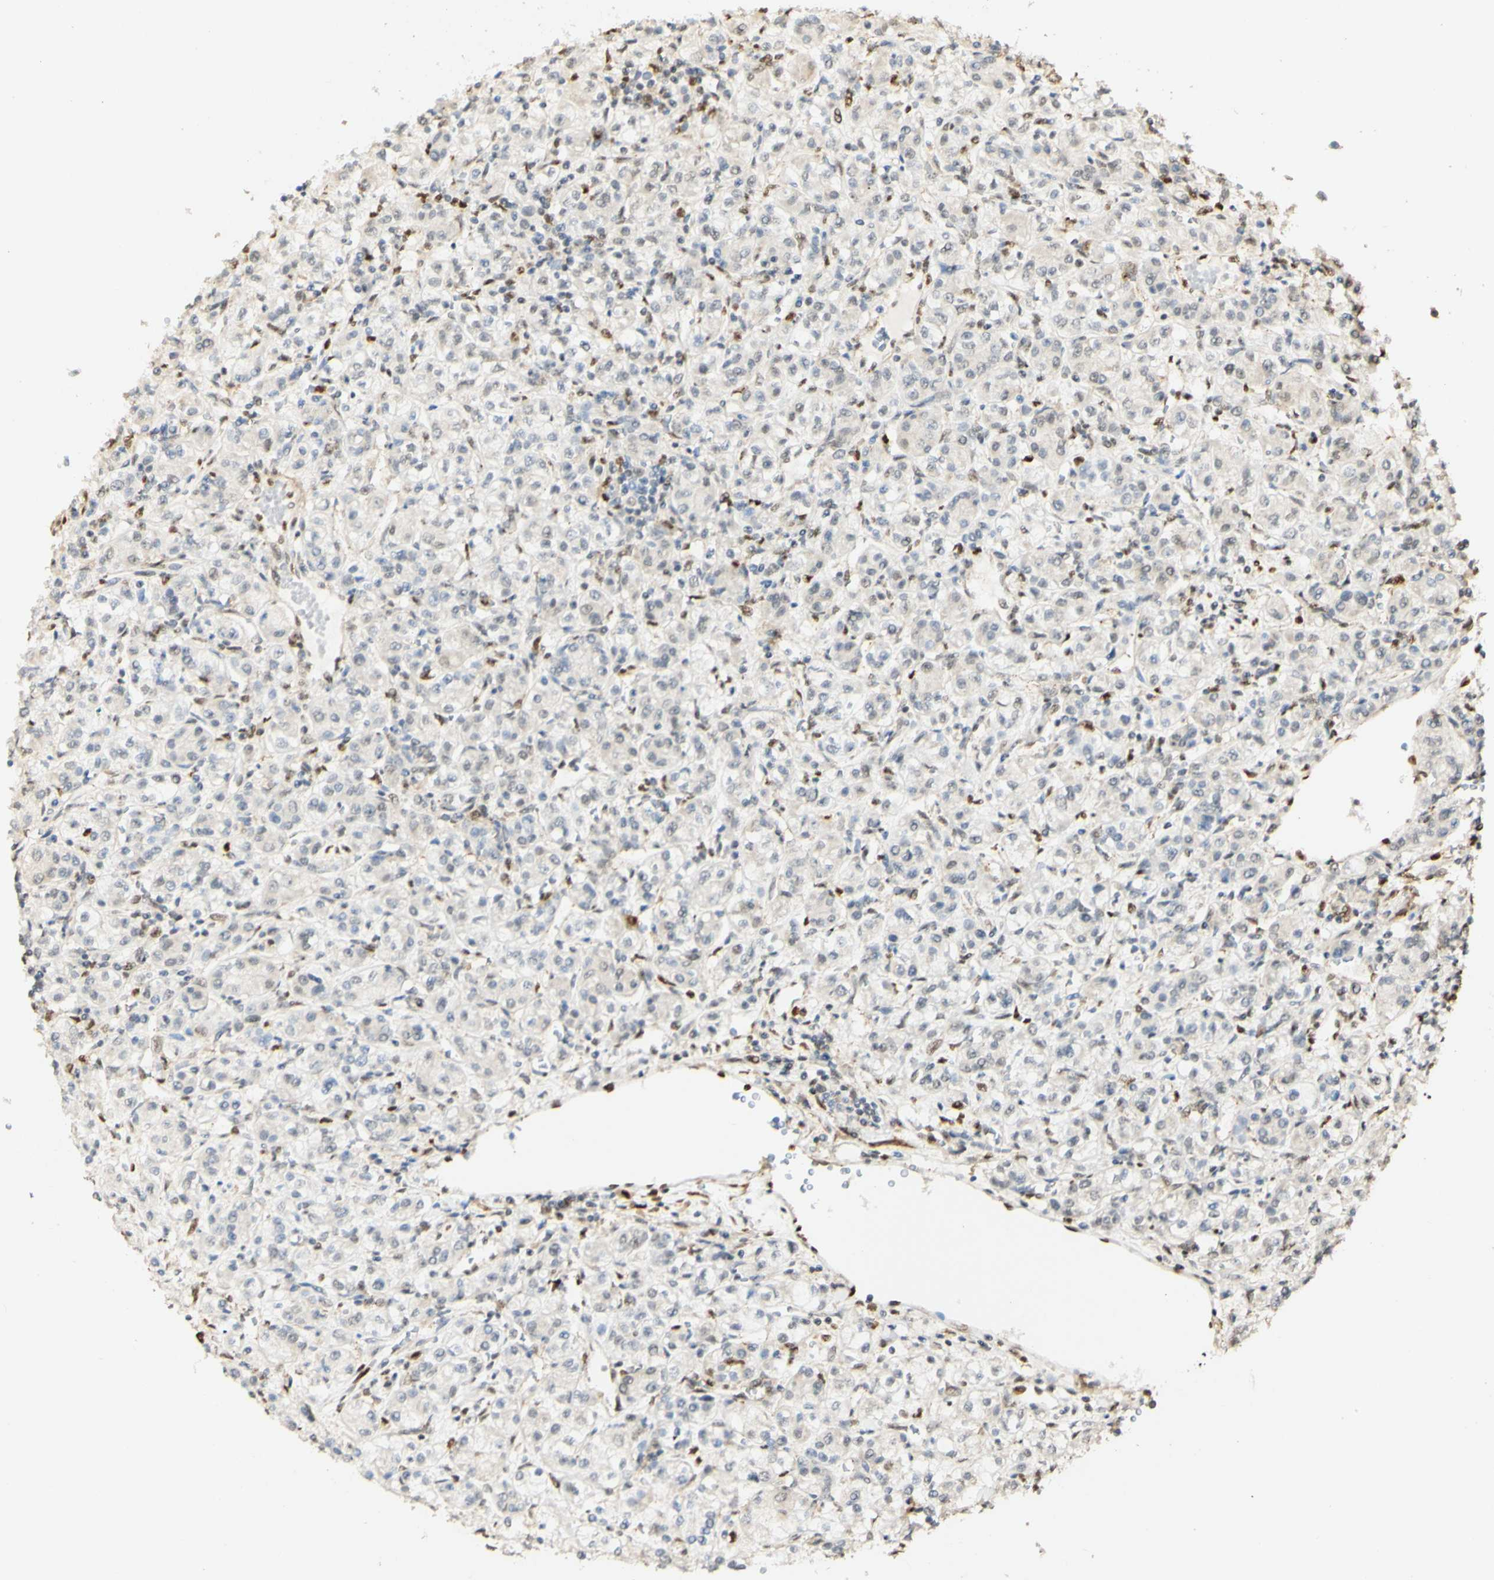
{"staining": {"intensity": "negative", "quantity": "none", "location": "none"}, "tissue": "renal cancer", "cell_type": "Tumor cells", "image_type": "cancer", "snomed": [{"axis": "morphology", "description": "Adenocarcinoma, NOS"}, {"axis": "topography", "description": "Kidney"}], "caption": "This is an immunohistochemistry (IHC) micrograph of human renal adenocarcinoma. There is no expression in tumor cells.", "gene": "MAP3K4", "patient": {"sex": "male", "age": 77}}